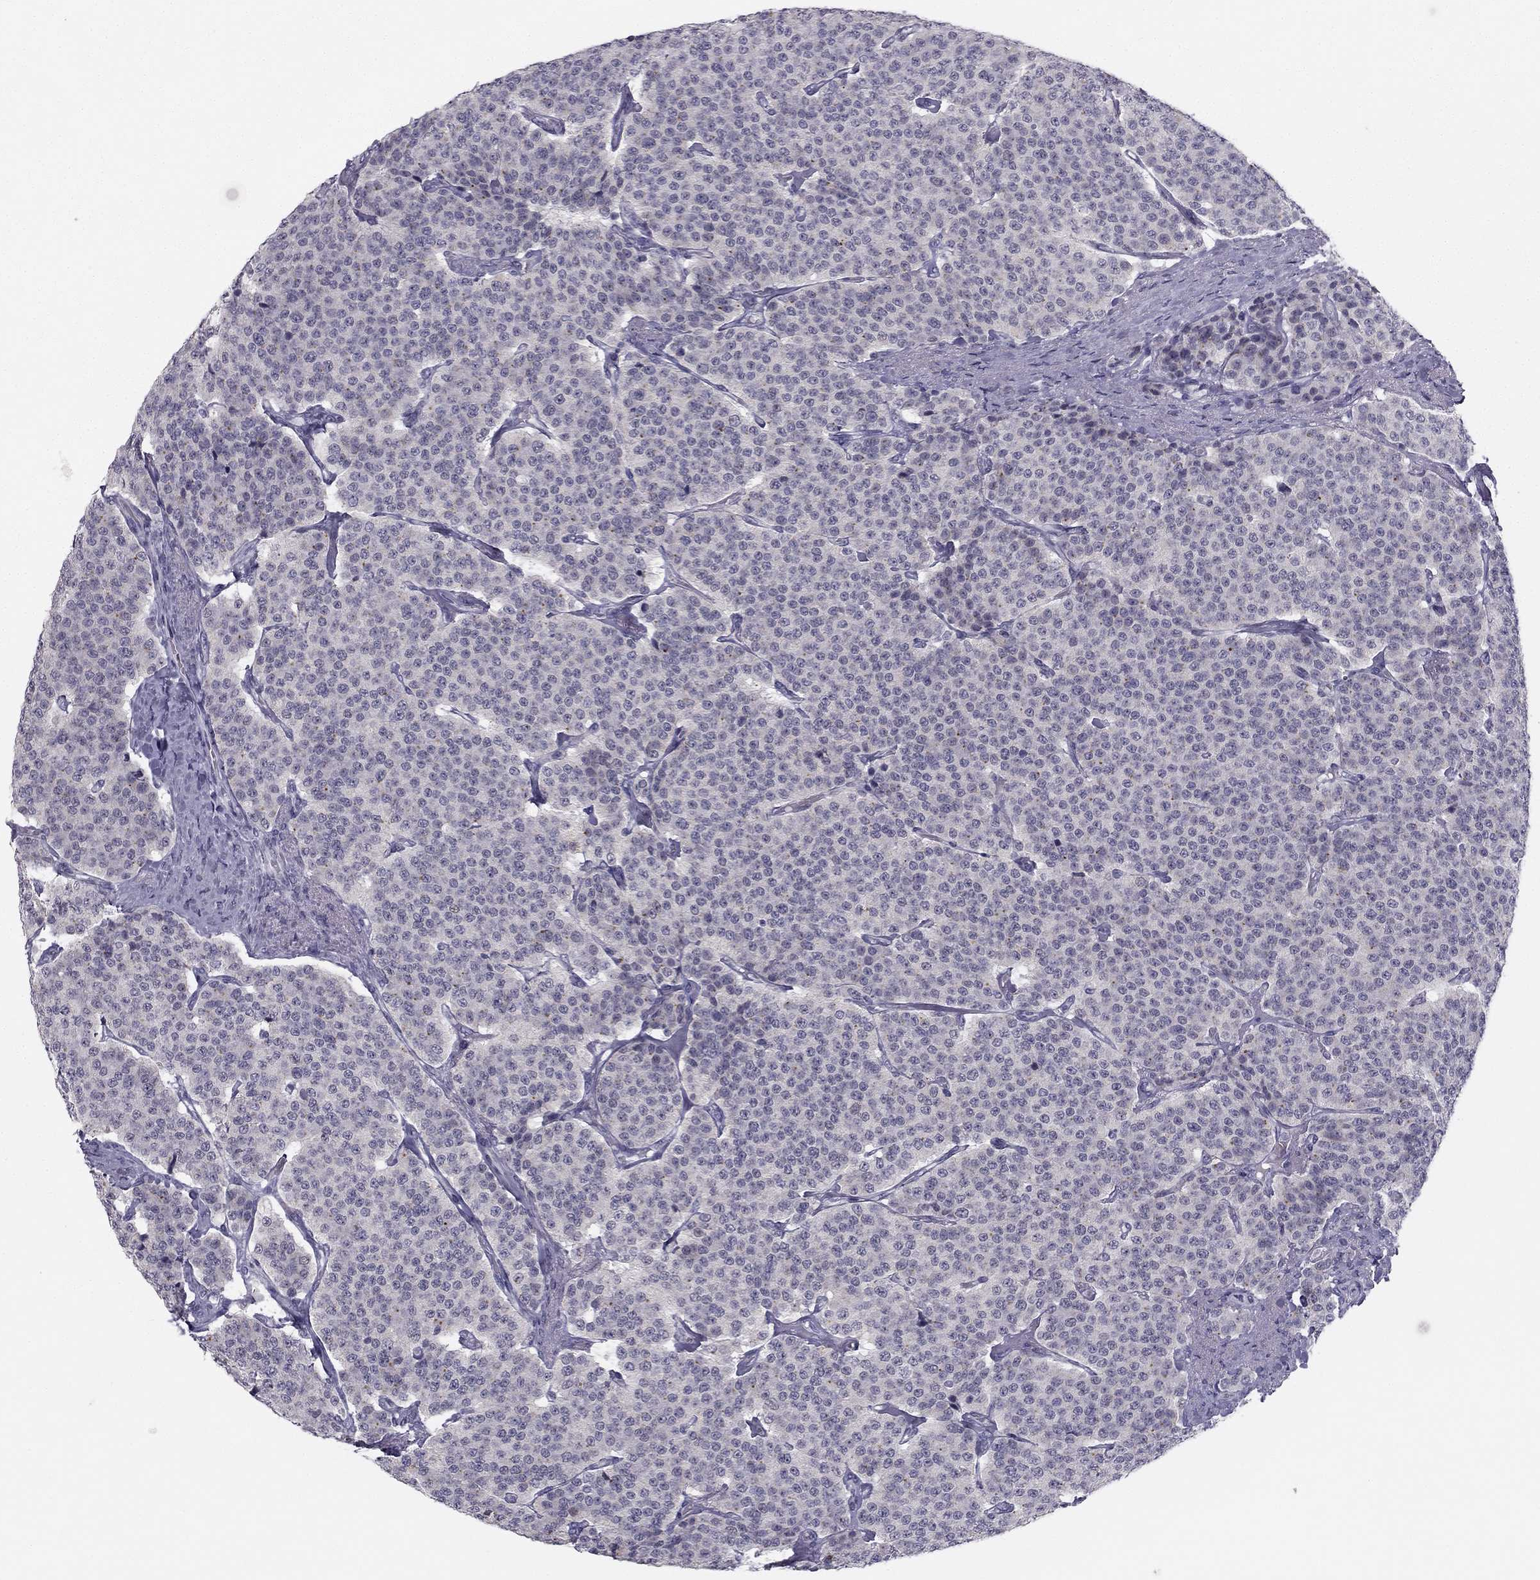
{"staining": {"intensity": "negative", "quantity": "none", "location": "none"}, "tissue": "carcinoid", "cell_type": "Tumor cells", "image_type": "cancer", "snomed": [{"axis": "morphology", "description": "Carcinoid, malignant, NOS"}, {"axis": "topography", "description": "Small intestine"}], "caption": "An image of carcinoid (malignant) stained for a protein reveals no brown staining in tumor cells.", "gene": "TRPS1", "patient": {"sex": "female", "age": 58}}